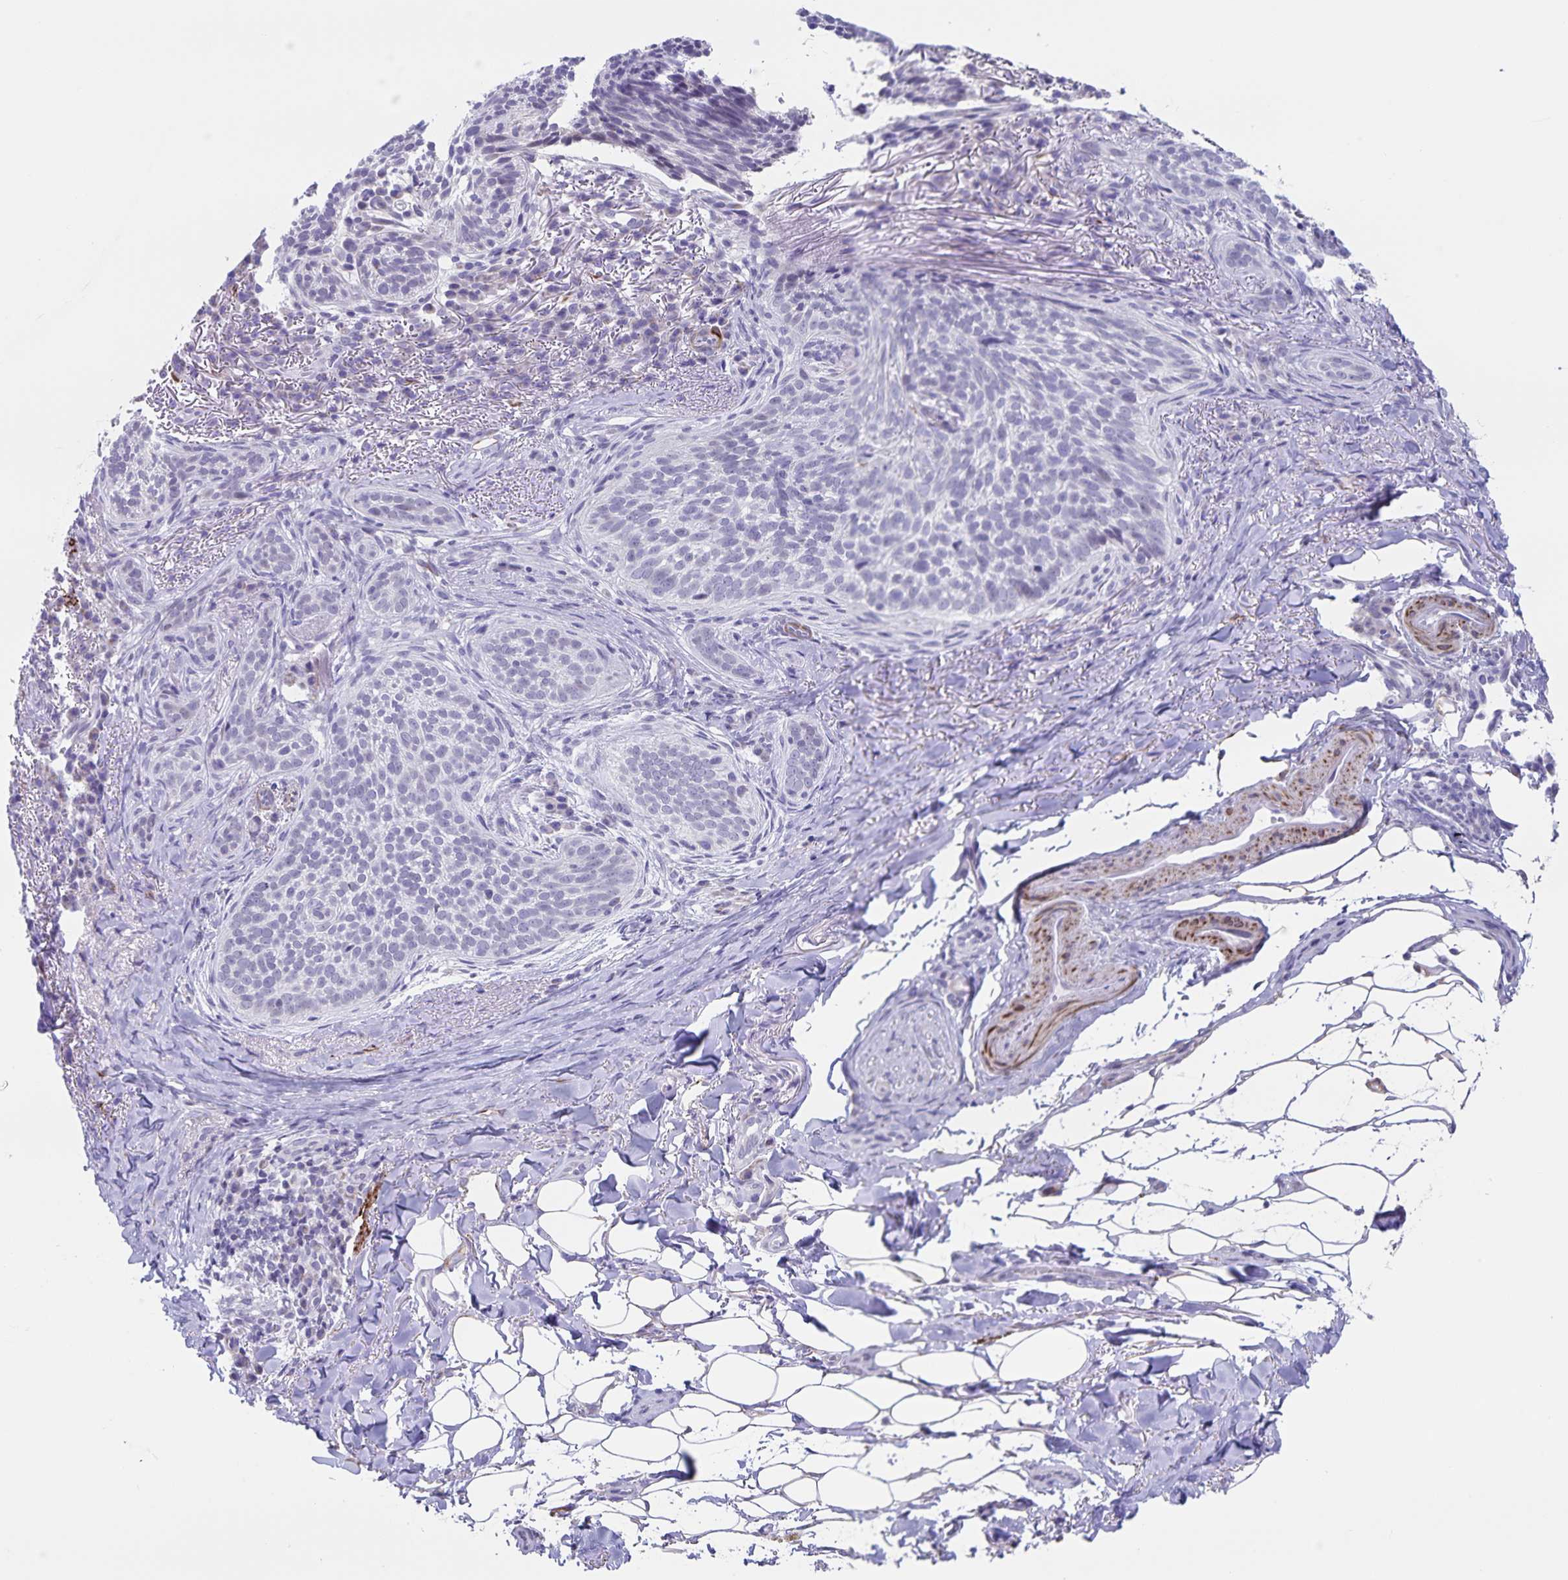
{"staining": {"intensity": "negative", "quantity": "none", "location": "none"}, "tissue": "skin cancer", "cell_type": "Tumor cells", "image_type": "cancer", "snomed": [{"axis": "morphology", "description": "Basal cell carcinoma"}, {"axis": "topography", "description": "Skin"}, {"axis": "topography", "description": "Skin of head"}], "caption": "Immunohistochemistry photomicrograph of skin cancer stained for a protein (brown), which displays no expression in tumor cells.", "gene": "SYNM", "patient": {"sex": "male", "age": 62}}